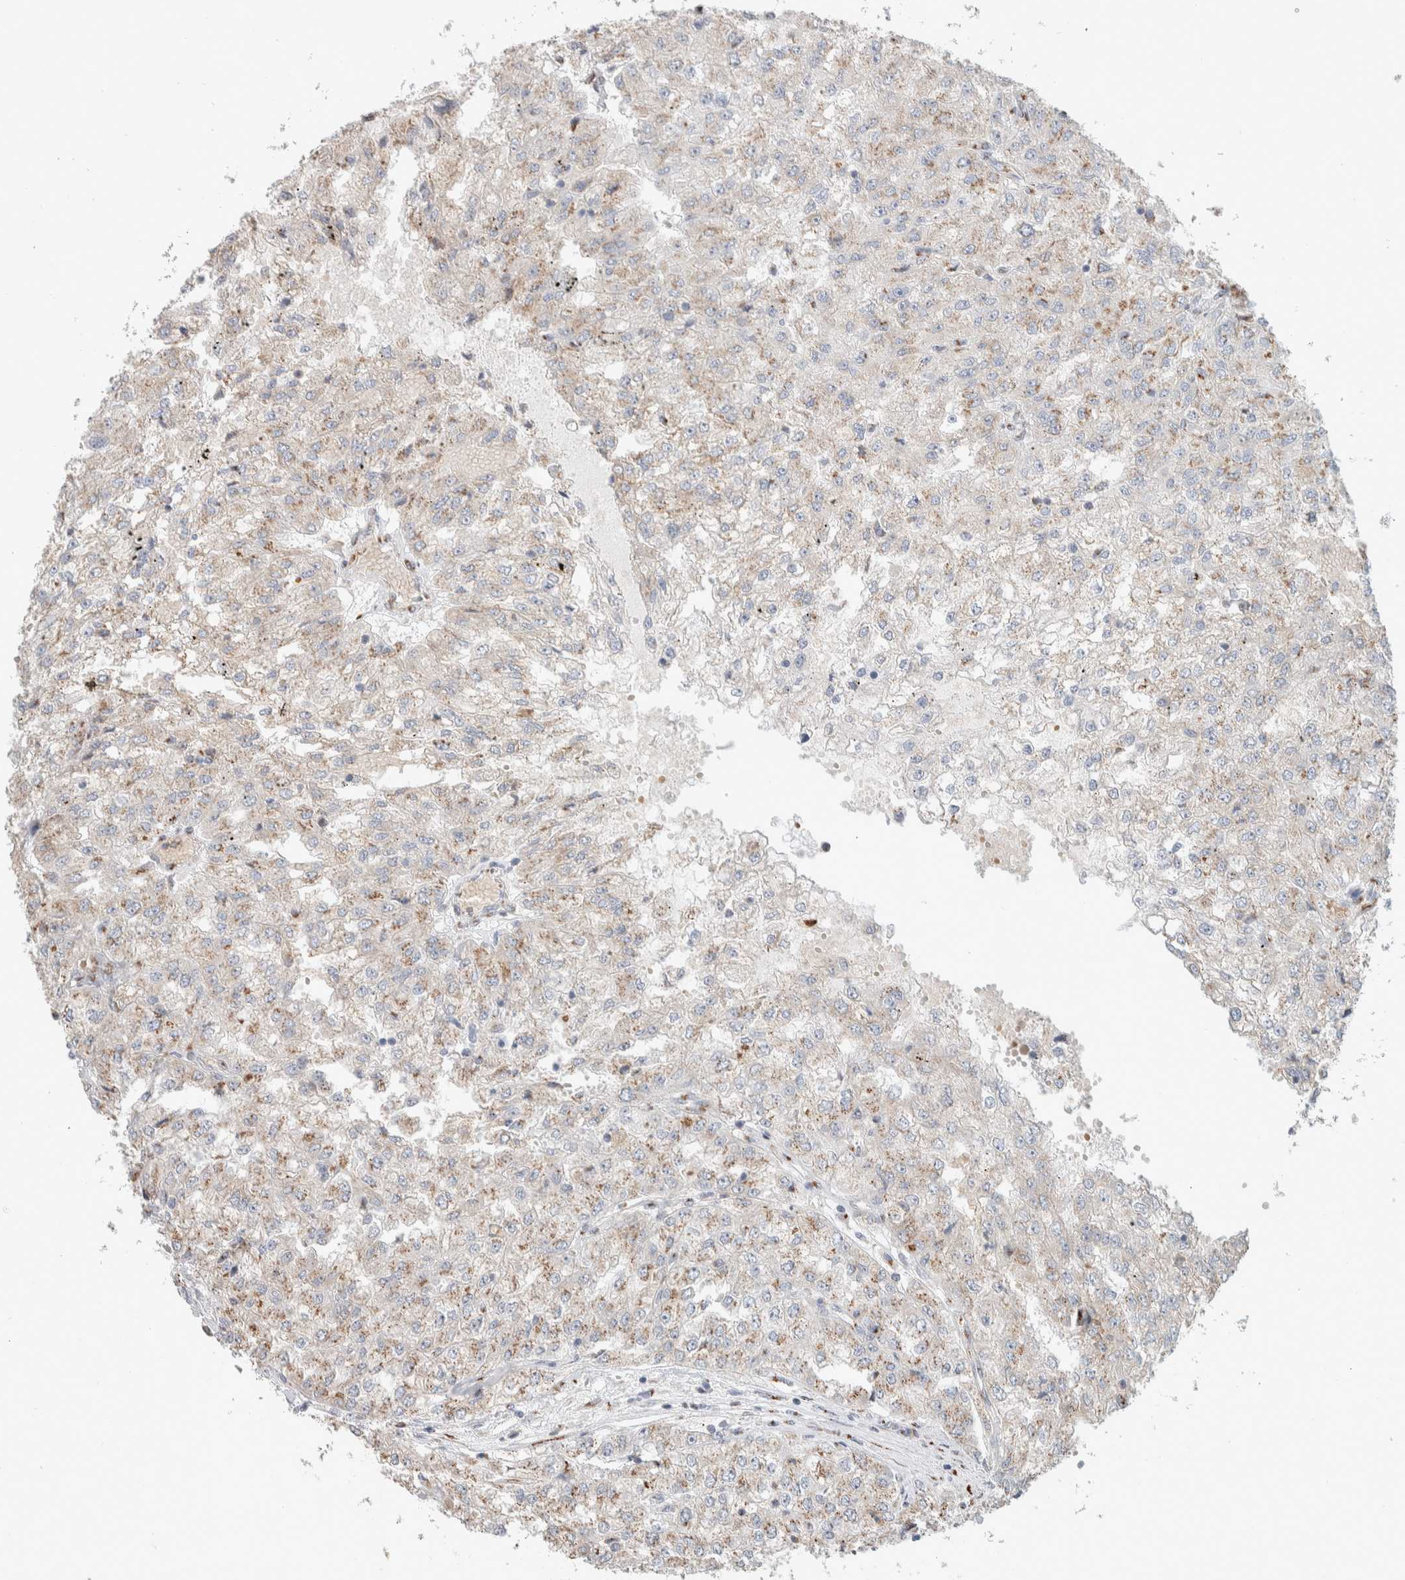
{"staining": {"intensity": "moderate", "quantity": "25%-75%", "location": "cytoplasmic/membranous"}, "tissue": "renal cancer", "cell_type": "Tumor cells", "image_type": "cancer", "snomed": [{"axis": "morphology", "description": "Adenocarcinoma, NOS"}, {"axis": "topography", "description": "Kidney"}], "caption": "Immunohistochemical staining of renal cancer (adenocarcinoma) reveals medium levels of moderate cytoplasmic/membranous protein positivity in about 25%-75% of tumor cells.", "gene": "SLC38A10", "patient": {"sex": "female", "age": 54}}